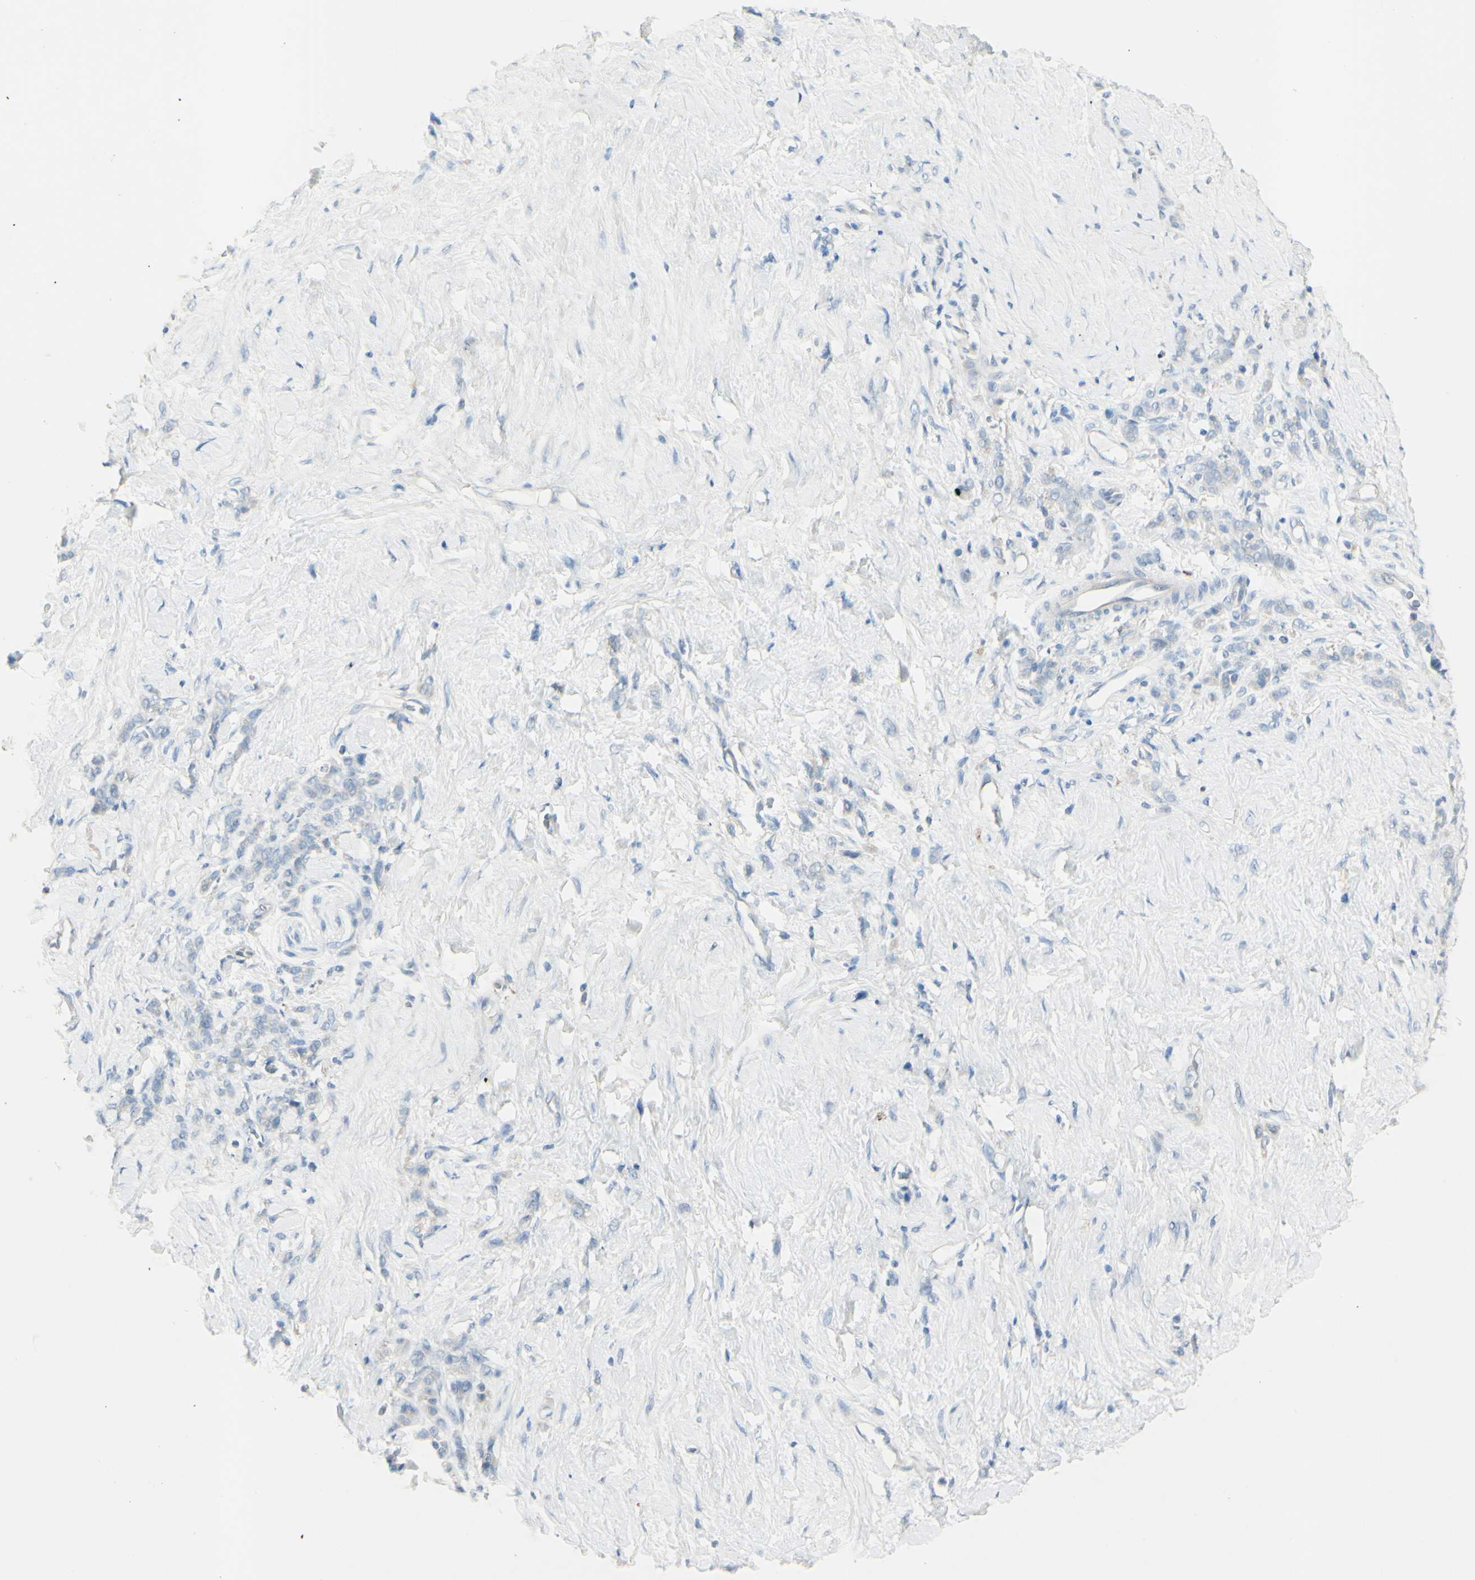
{"staining": {"intensity": "negative", "quantity": "none", "location": "none"}, "tissue": "stomach cancer", "cell_type": "Tumor cells", "image_type": "cancer", "snomed": [{"axis": "morphology", "description": "Adenocarcinoma, NOS"}, {"axis": "topography", "description": "Stomach"}], "caption": "Immunohistochemistry (IHC) histopathology image of human stomach adenocarcinoma stained for a protein (brown), which reveals no positivity in tumor cells.", "gene": "ART3", "patient": {"sex": "male", "age": 82}}